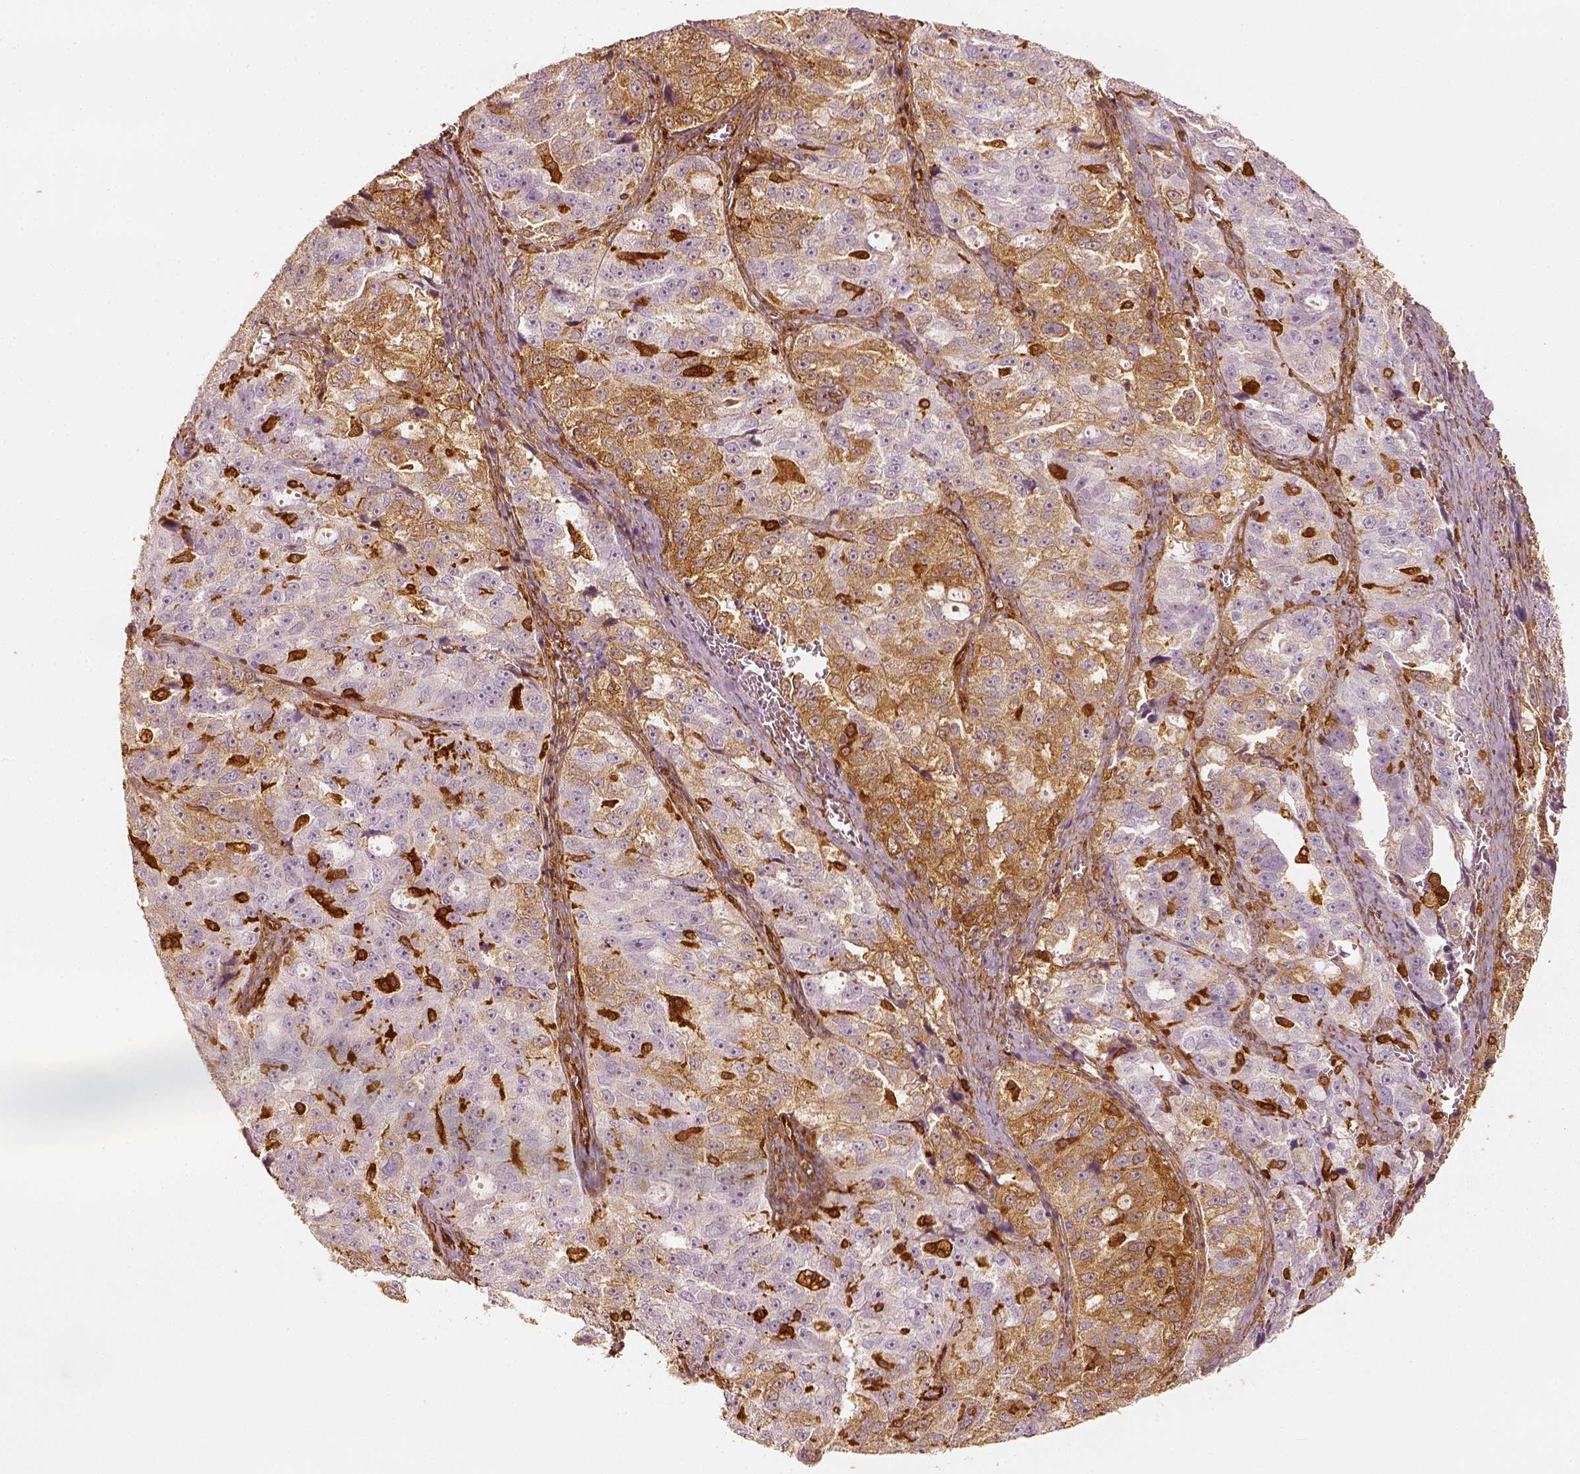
{"staining": {"intensity": "moderate", "quantity": "25%-75%", "location": "cytoplasmic/membranous"}, "tissue": "ovarian cancer", "cell_type": "Tumor cells", "image_type": "cancer", "snomed": [{"axis": "morphology", "description": "Cystadenocarcinoma, serous, NOS"}, {"axis": "topography", "description": "Ovary"}], "caption": "The image exhibits a brown stain indicating the presence of a protein in the cytoplasmic/membranous of tumor cells in ovarian serous cystadenocarcinoma. Nuclei are stained in blue.", "gene": "FSCN1", "patient": {"sex": "female", "age": 51}}